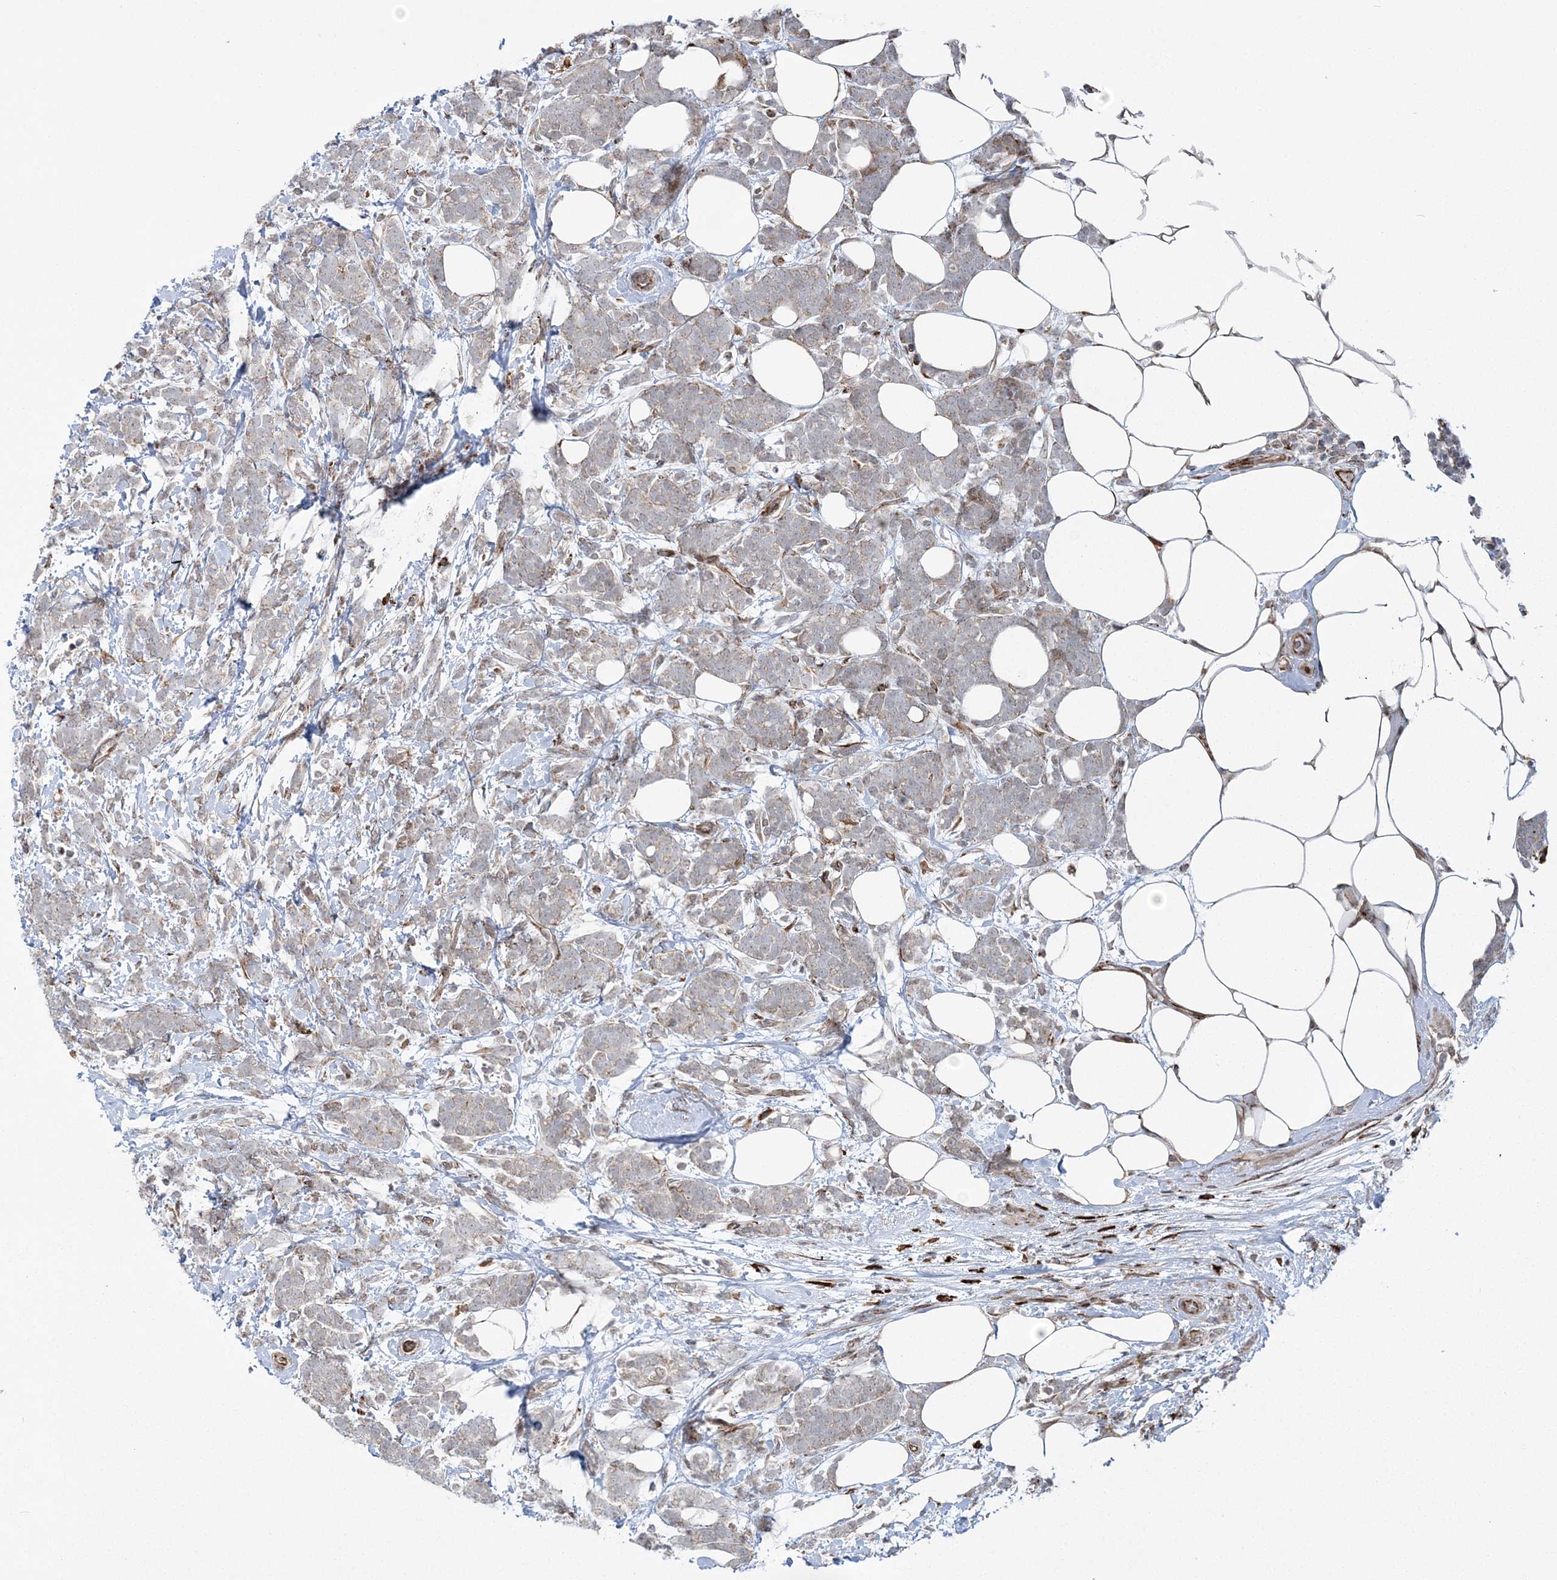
{"staining": {"intensity": "moderate", "quantity": "<25%", "location": "cytoplasmic/membranous"}, "tissue": "breast cancer", "cell_type": "Tumor cells", "image_type": "cancer", "snomed": [{"axis": "morphology", "description": "Lobular carcinoma"}, {"axis": "topography", "description": "Breast"}], "caption": "Breast cancer stained with immunohistochemistry (IHC) displays moderate cytoplasmic/membranous staining in about <25% of tumor cells.", "gene": "EFCAB12", "patient": {"sex": "female", "age": 58}}